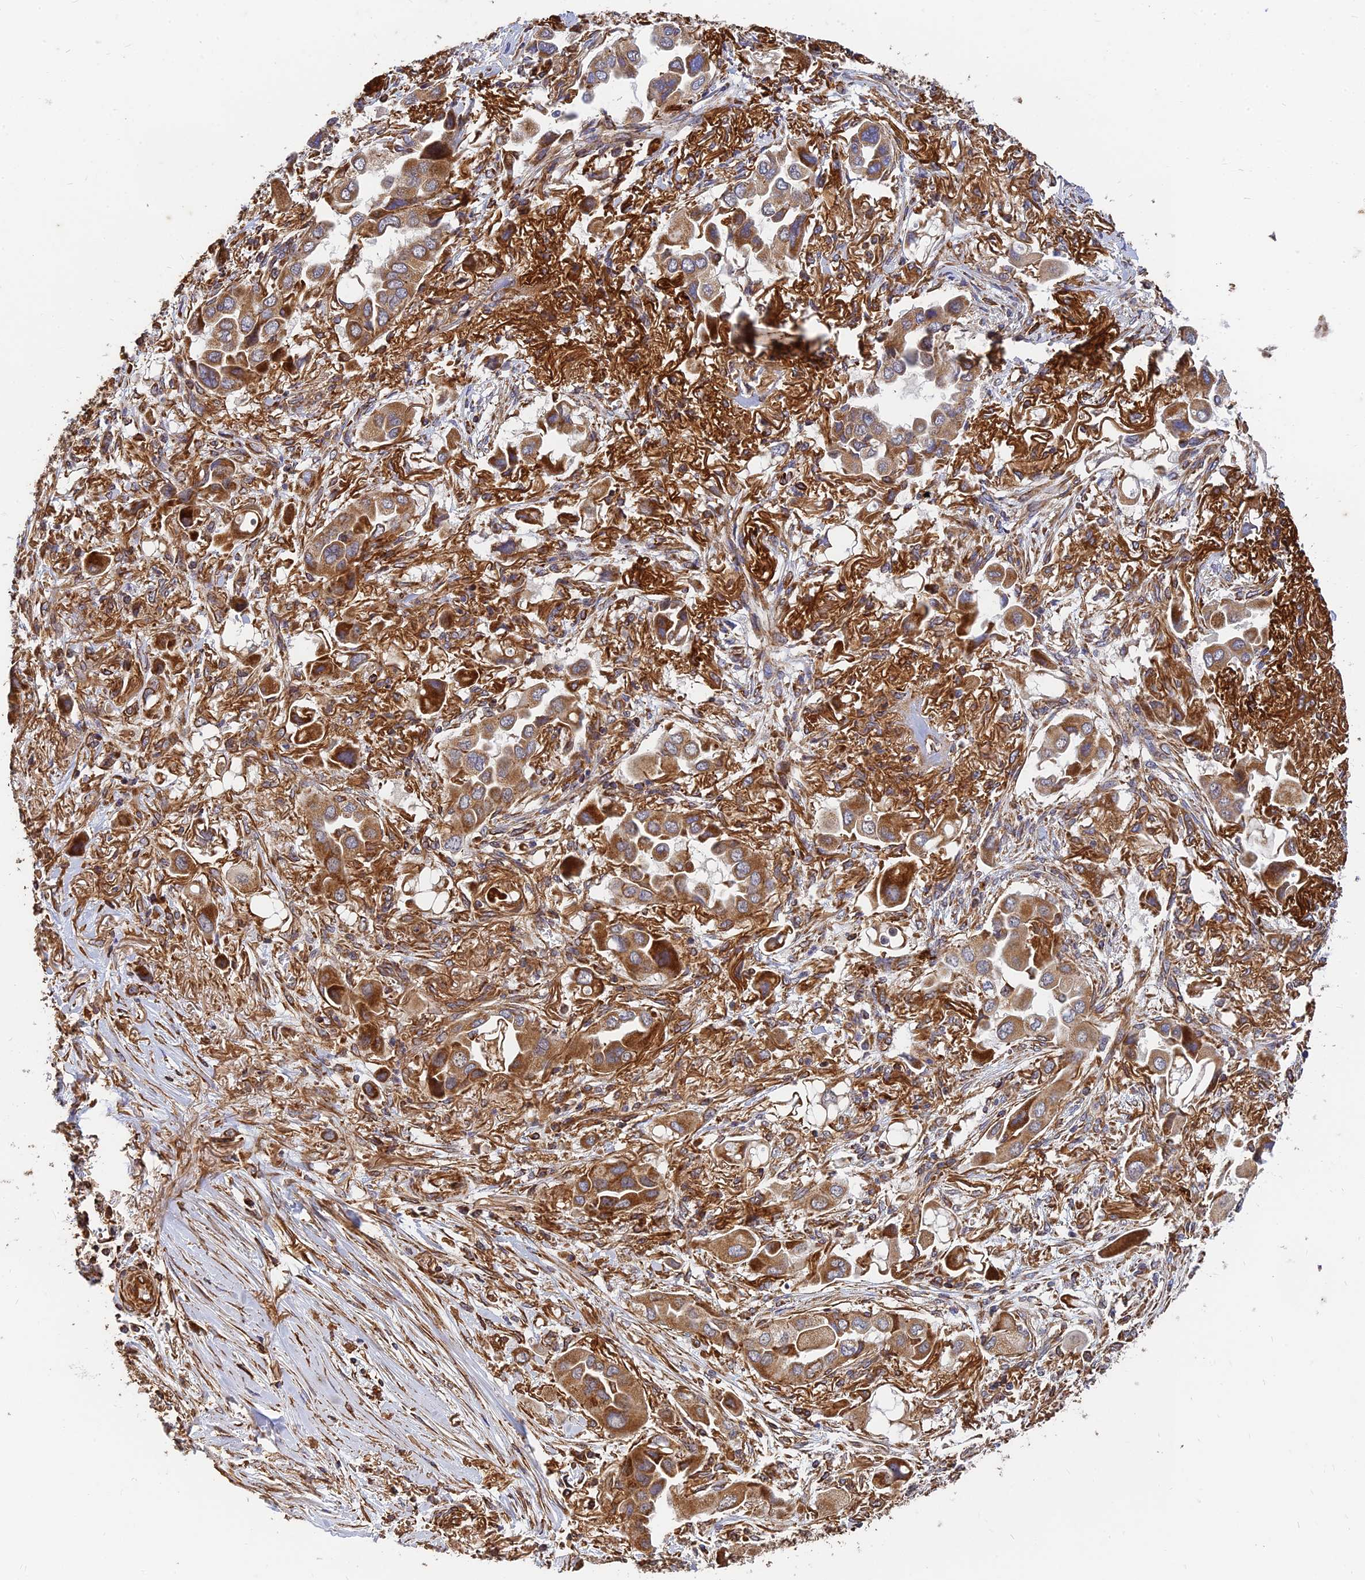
{"staining": {"intensity": "moderate", "quantity": ">75%", "location": "cytoplasmic/membranous"}, "tissue": "lung cancer", "cell_type": "Tumor cells", "image_type": "cancer", "snomed": [{"axis": "morphology", "description": "Adenocarcinoma, NOS"}, {"axis": "topography", "description": "Lung"}], "caption": "Protein staining of lung cancer (adenocarcinoma) tissue displays moderate cytoplasmic/membranous positivity in approximately >75% of tumor cells.", "gene": "DSTYK", "patient": {"sex": "female", "age": 76}}